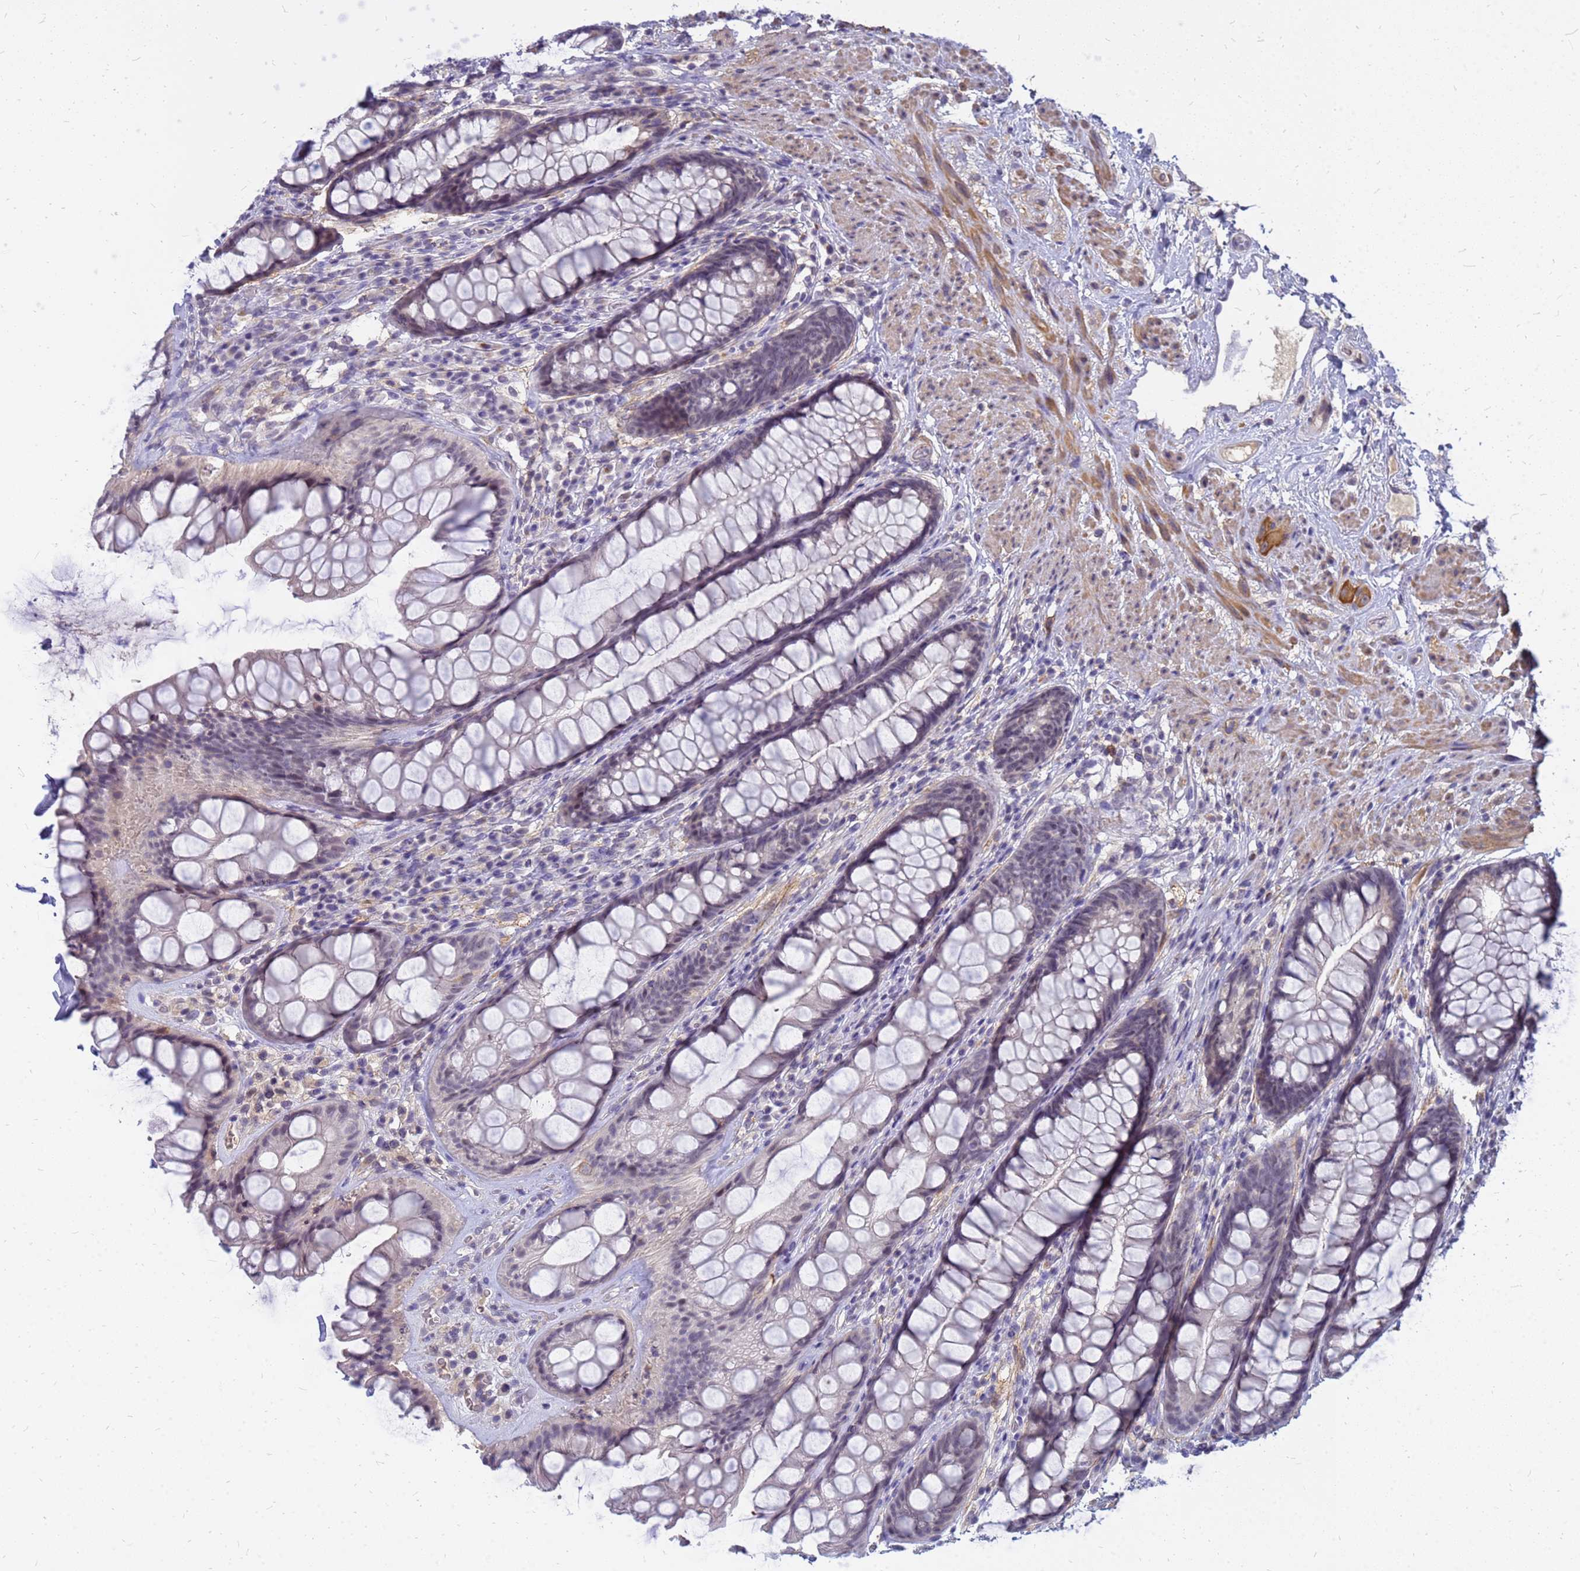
{"staining": {"intensity": "weak", "quantity": "<25%", "location": "nuclear"}, "tissue": "rectum", "cell_type": "Glandular cells", "image_type": "normal", "snomed": [{"axis": "morphology", "description": "Normal tissue, NOS"}, {"axis": "topography", "description": "Rectum"}], "caption": "Histopathology image shows no protein positivity in glandular cells of benign rectum. The staining was performed using DAB to visualize the protein expression in brown, while the nuclei were stained in blue with hematoxylin (Magnification: 20x).", "gene": "SRGAP3", "patient": {"sex": "male", "age": 74}}